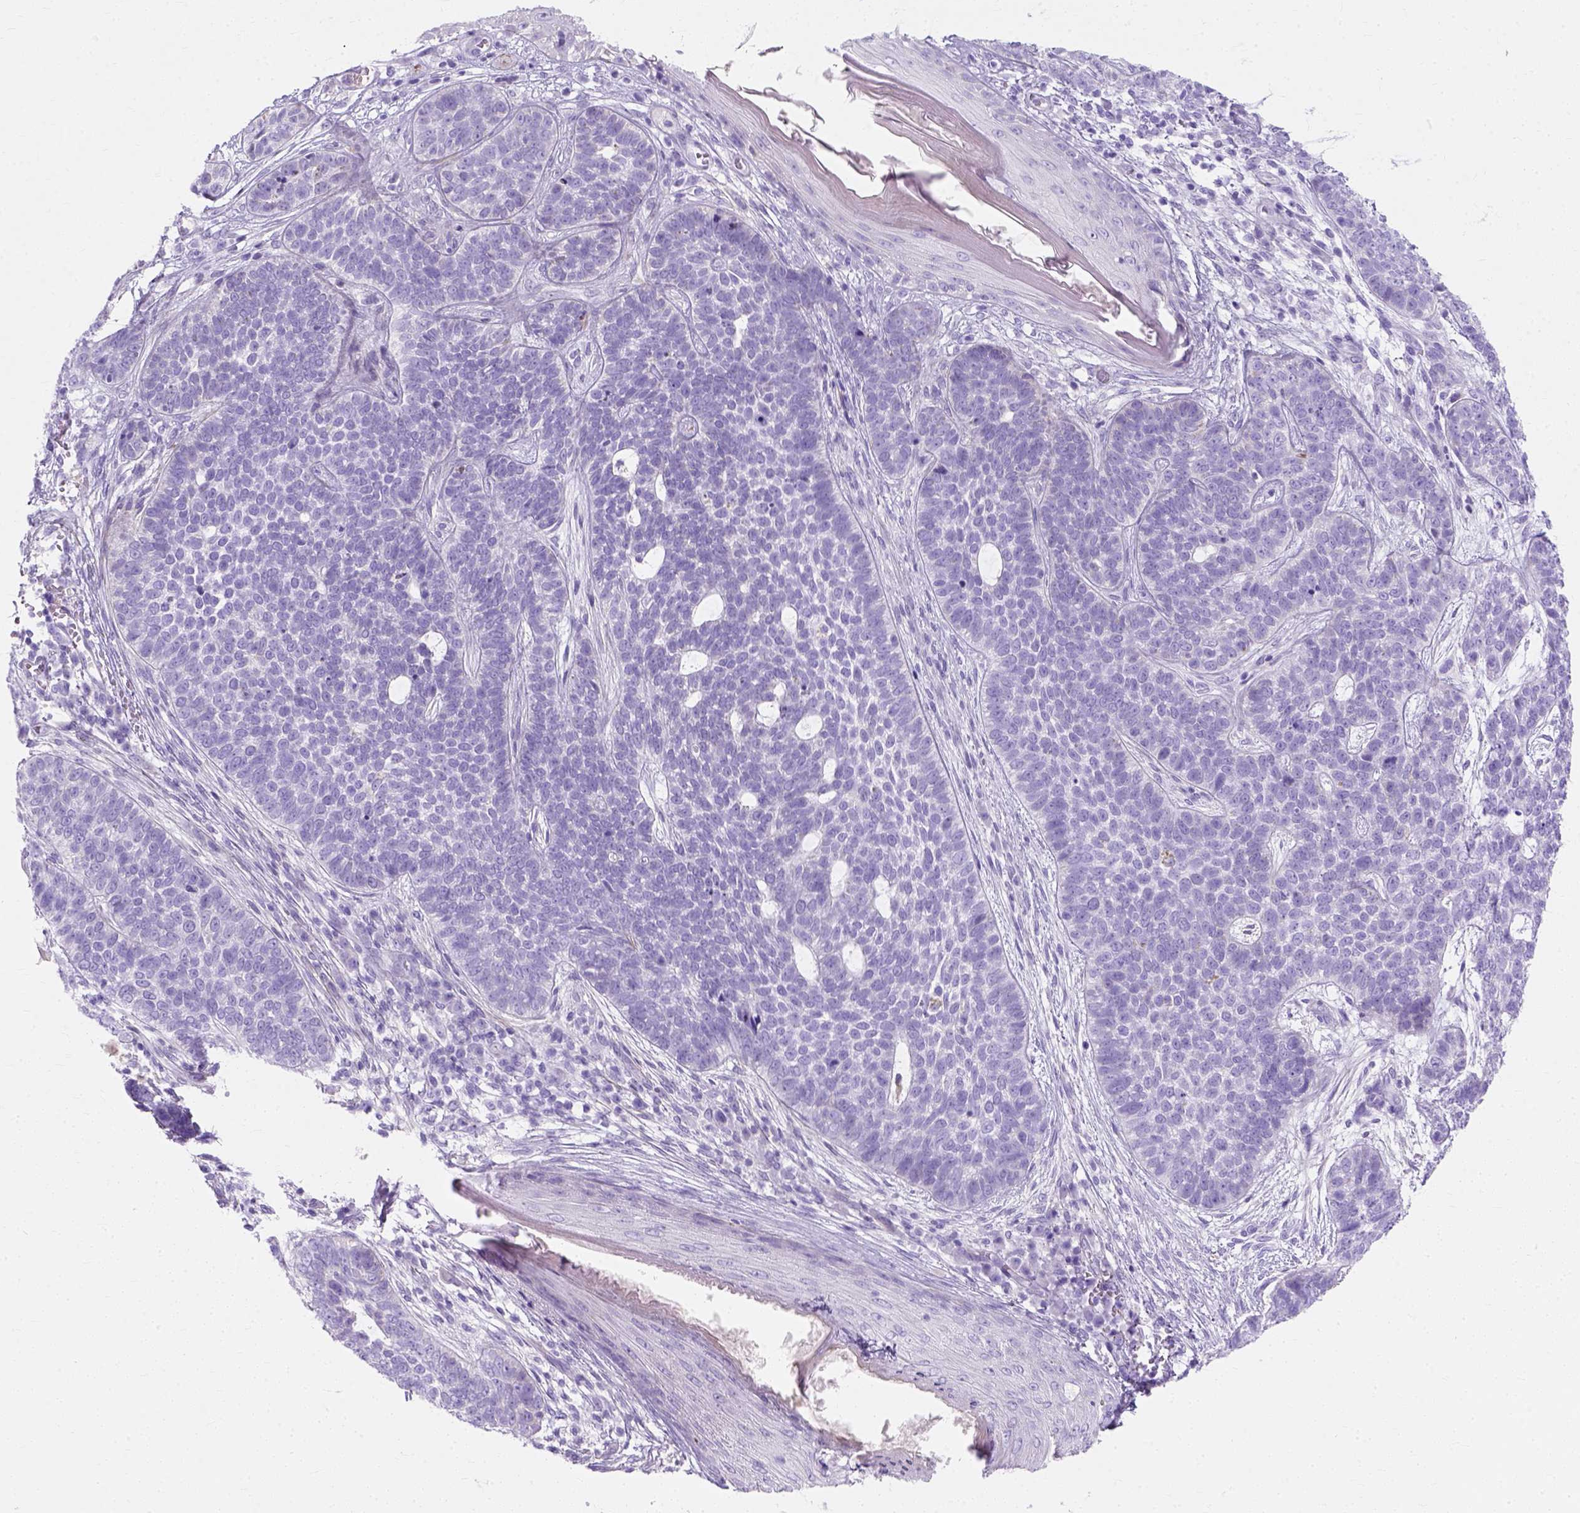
{"staining": {"intensity": "negative", "quantity": "none", "location": "none"}, "tissue": "skin cancer", "cell_type": "Tumor cells", "image_type": "cancer", "snomed": [{"axis": "morphology", "description": "Basal cell carcinoma"}, {"axis": "topography", "description": "Skin"}], "caption": "Tumor cells are negative for protein expression in human skin cancer.", "gene": "MYH15", "patient": {"sex": "female", "age": 69}}